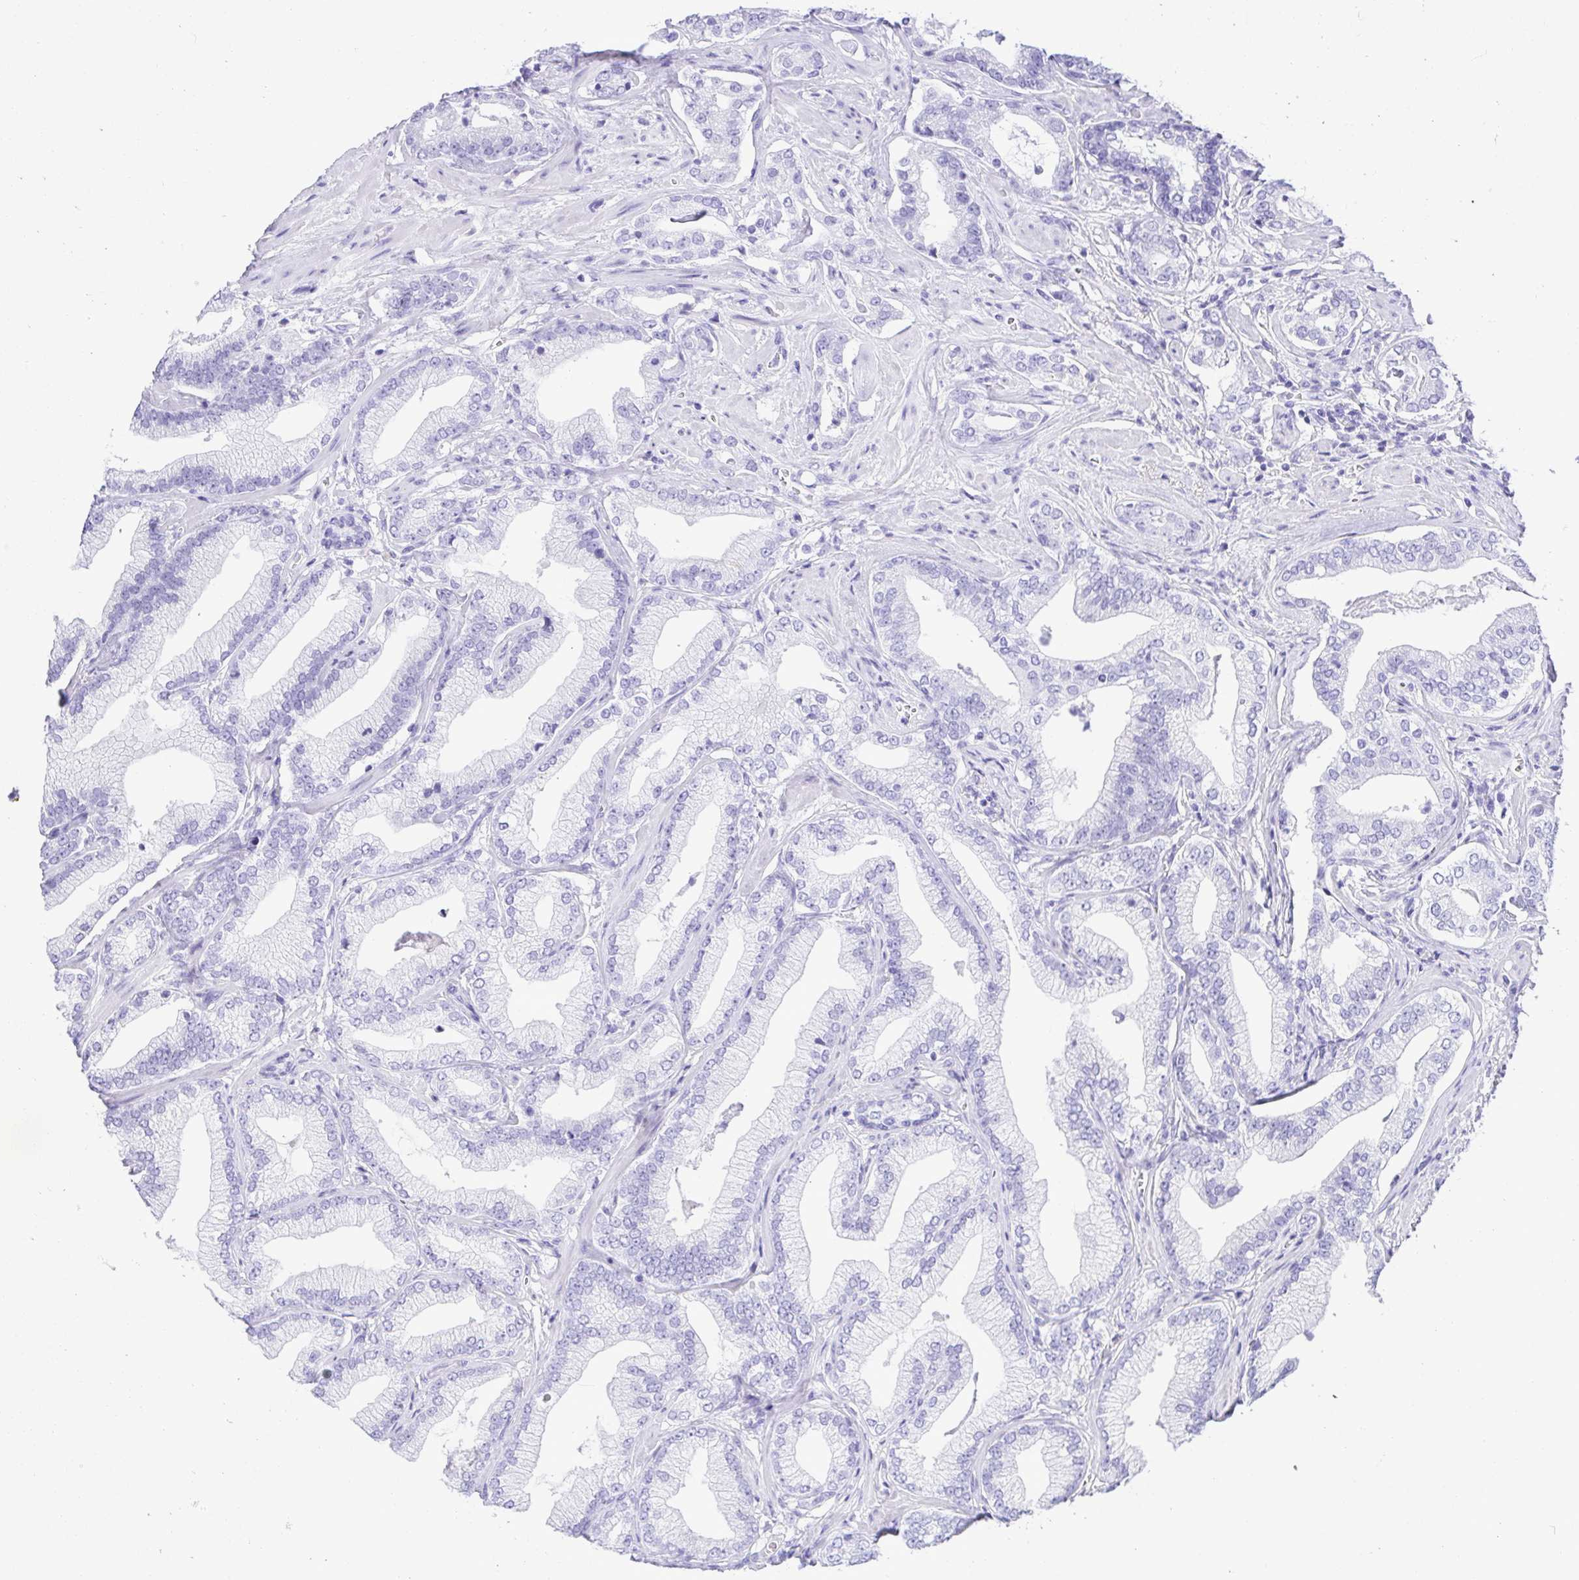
{"staining": {"intensity": "negative", "quantity": "none", "location": "none"}, "tissue": "prostate cancer", "cell_type": "Tumor cells", "image_type": "cancer", "snomed": [{"axis": "morphology", "description": "Adenocarcinoma, Low grade"}, {"axis": "topography", "description": "Prostate"}], "caption": "Prostate cancer stained for a protein using IHC demonstrates no positivity tumor cells.", "gene": "CDSN", "patient": {"sex": "male", "age": 62}}